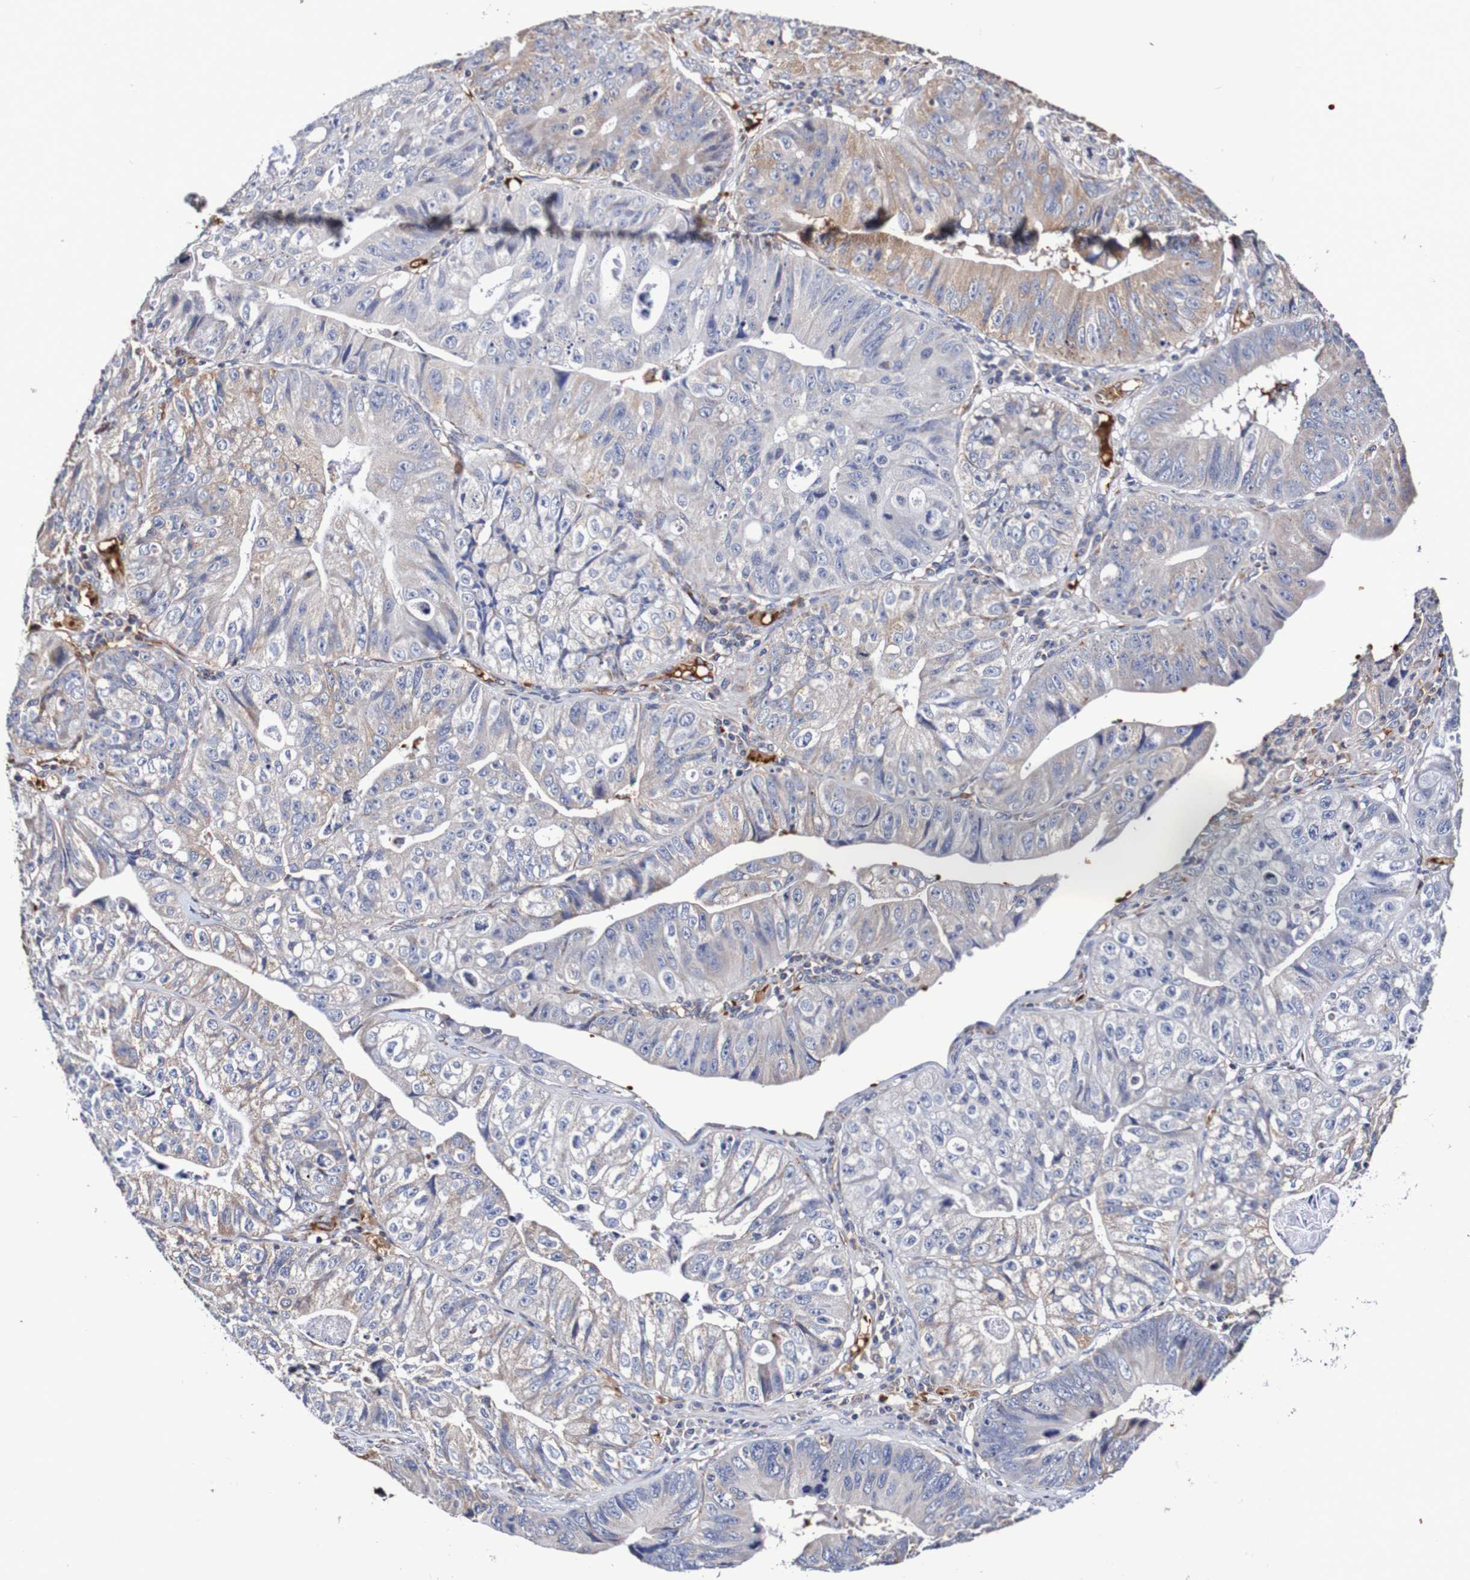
{"staining": {"intensity": "negative", "quantity": "none", "location": "none"}, "tissue": "stomach cancer", "cell_type": "Tumor cells", "image_type": "cancer", "snomed": [{"axis": "morphology", "description": "Adenocarcinoma, NOS"}, {"axis": "topography", "description": "Stomach"}], "caption": "A photomicrograph of stomach cancer (adenocarcinoma) stained for a protein shows no brown staining in tumor cells.", "gene": "WNT4", "patient": {"sex": "male", "age": 59}}